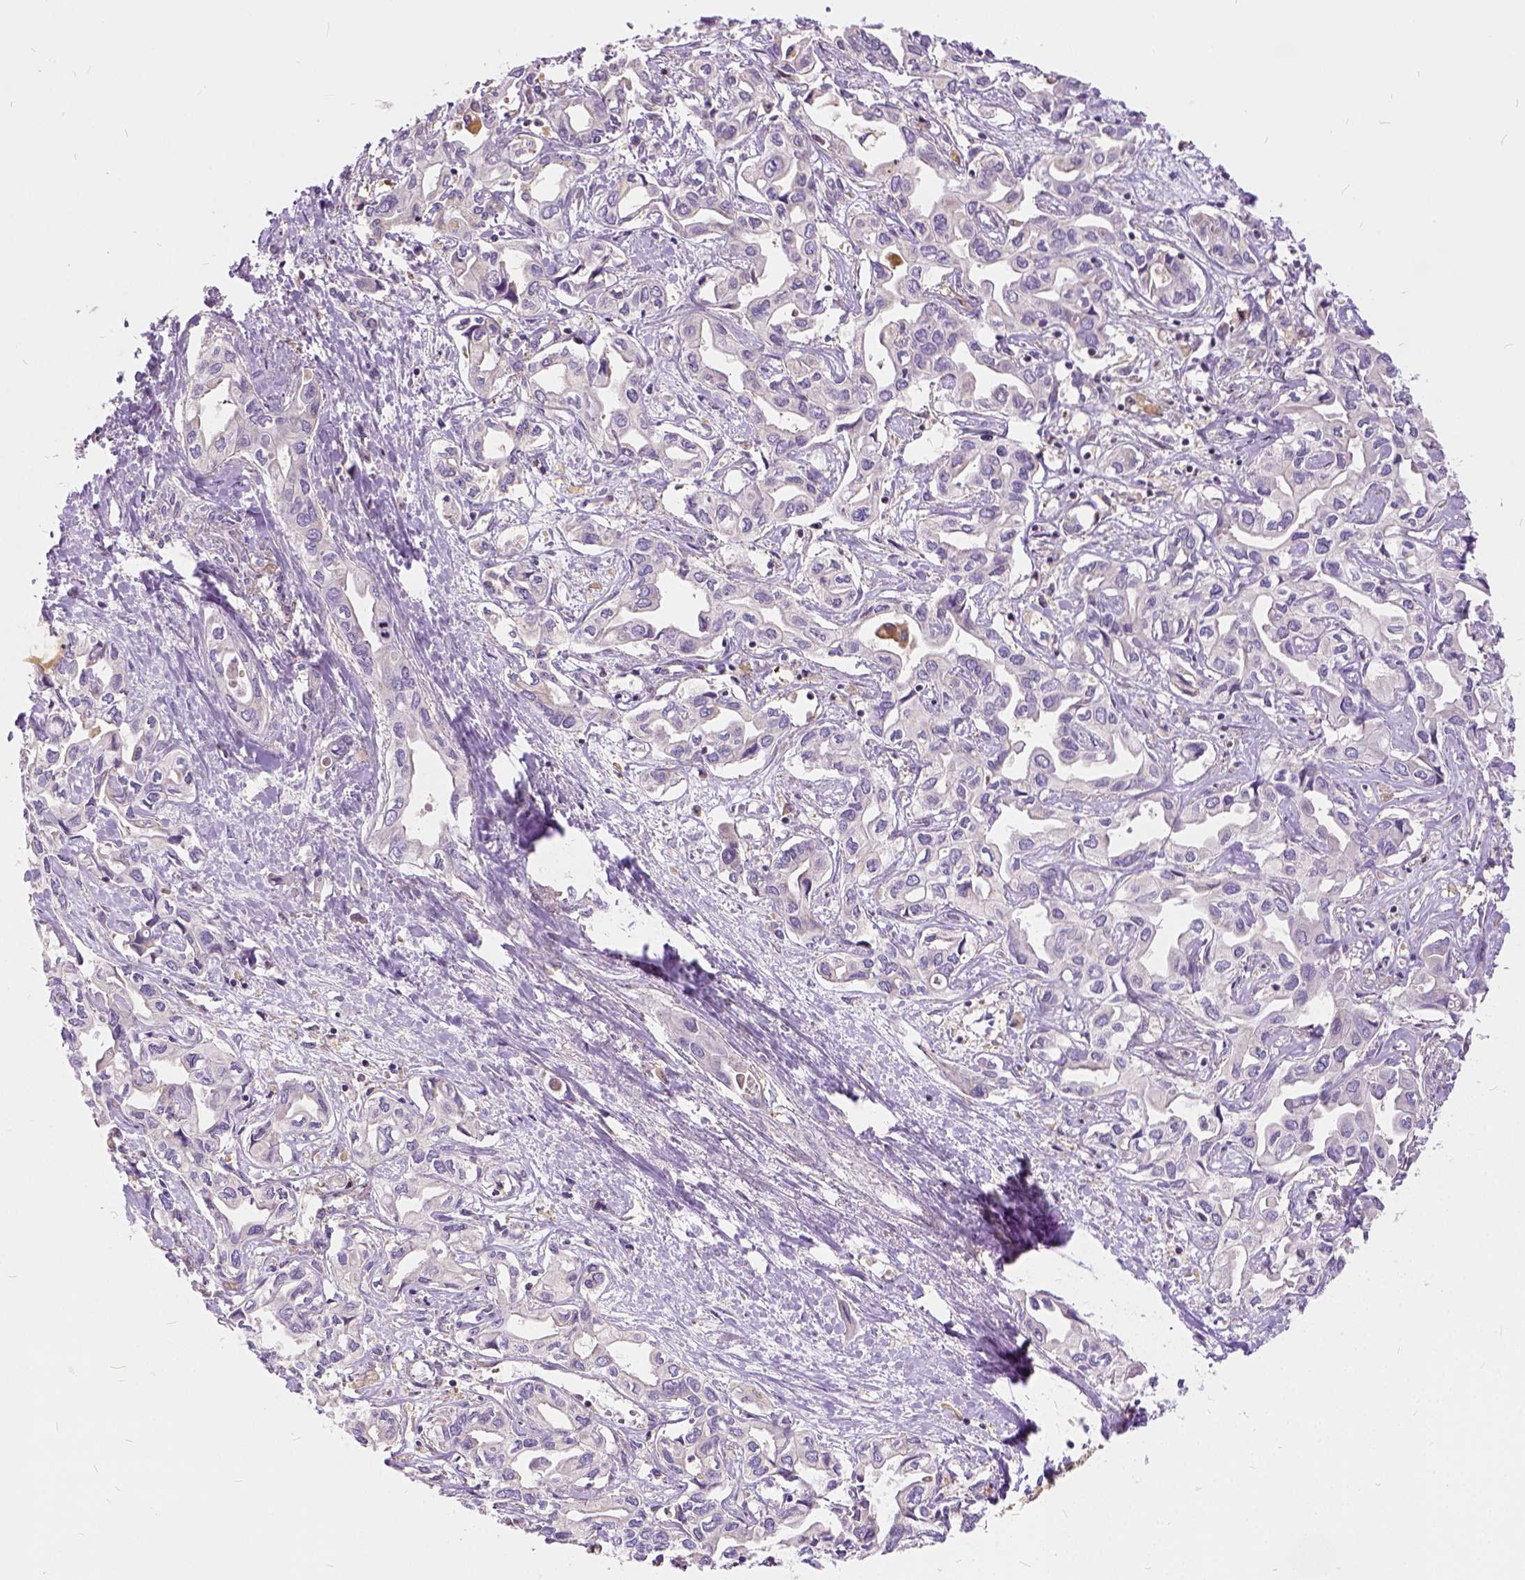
{"staining": {"intensity": "negative", "quantity": "none", "location": "none"}, "tissue": "liver cancer", "cell_type": "Tumor cells", "image_type": "cancer", "snomed": [{"axis": "morphology", "description": "Cholangiocarcinoma"}, {"axis": "topography", "description": "Liver"}], "caption": "Human liver cholangiocarcinoma stained for a protein using IHC reveals no staining in tumor cells.", "gene": "CADM4", "patient": {"sex": "female", "age": 64}}